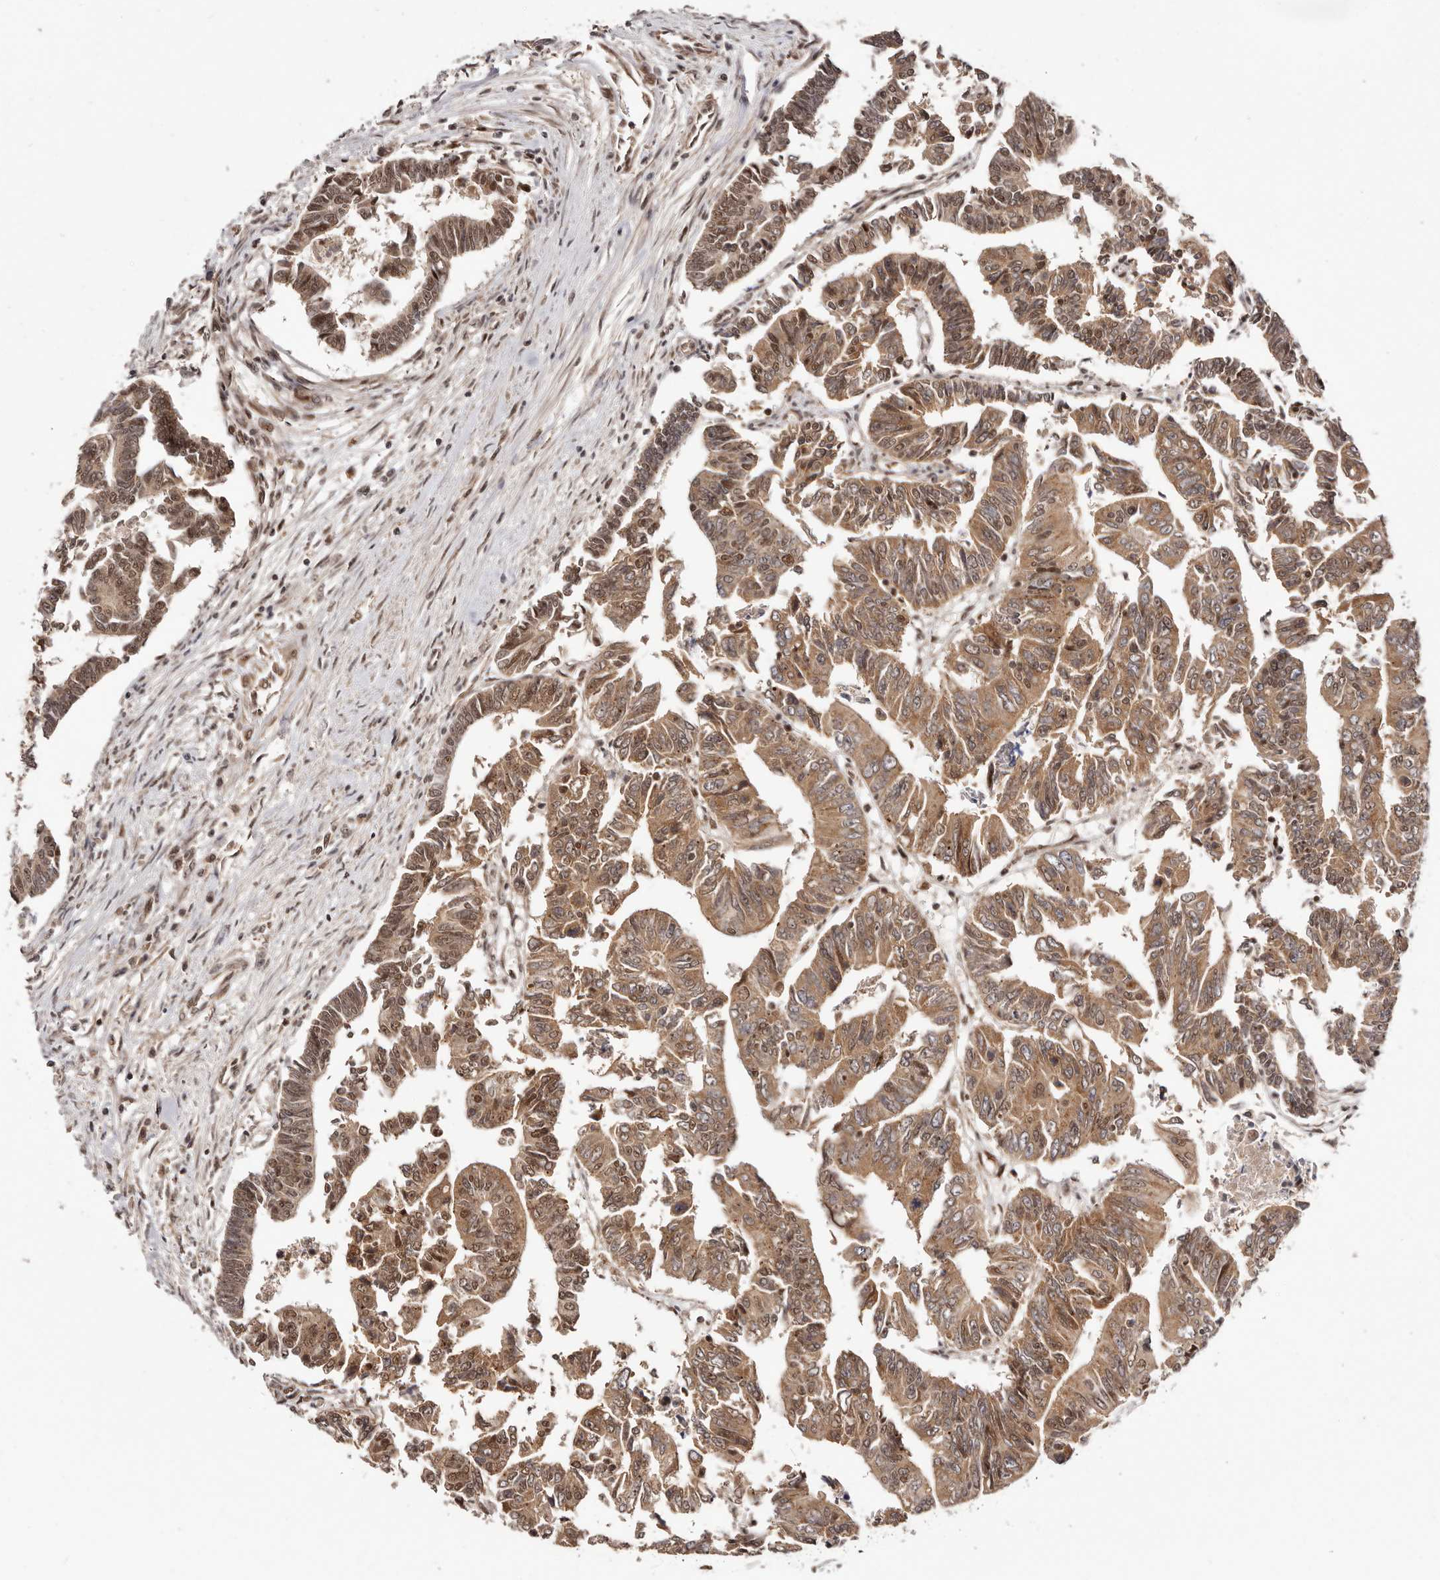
{"staining": {"intensity": "moderate", "quantity": ">75%", "location": "cytoplasmic/membranous,nuclear"}, "tissue": "colorectal cancer", "cell_type": "Tumor cells", "image_type": "cancer", "snomed": [{"axis": "morphology", "description": "Adenocarcinoma, NOS"}, {"axis": "topography", "description": "Rectum"}], "caption": "A high-resolution photomicrograph shows immunohistochemistry (IHC) staining of colorectal cancer, which exhibits moderate cytoplasmic/membranous and nuclear expression in approximately >75% of tumor cells.", "gene": "MED8", "patient": {"sex": "female", "age": 65}}